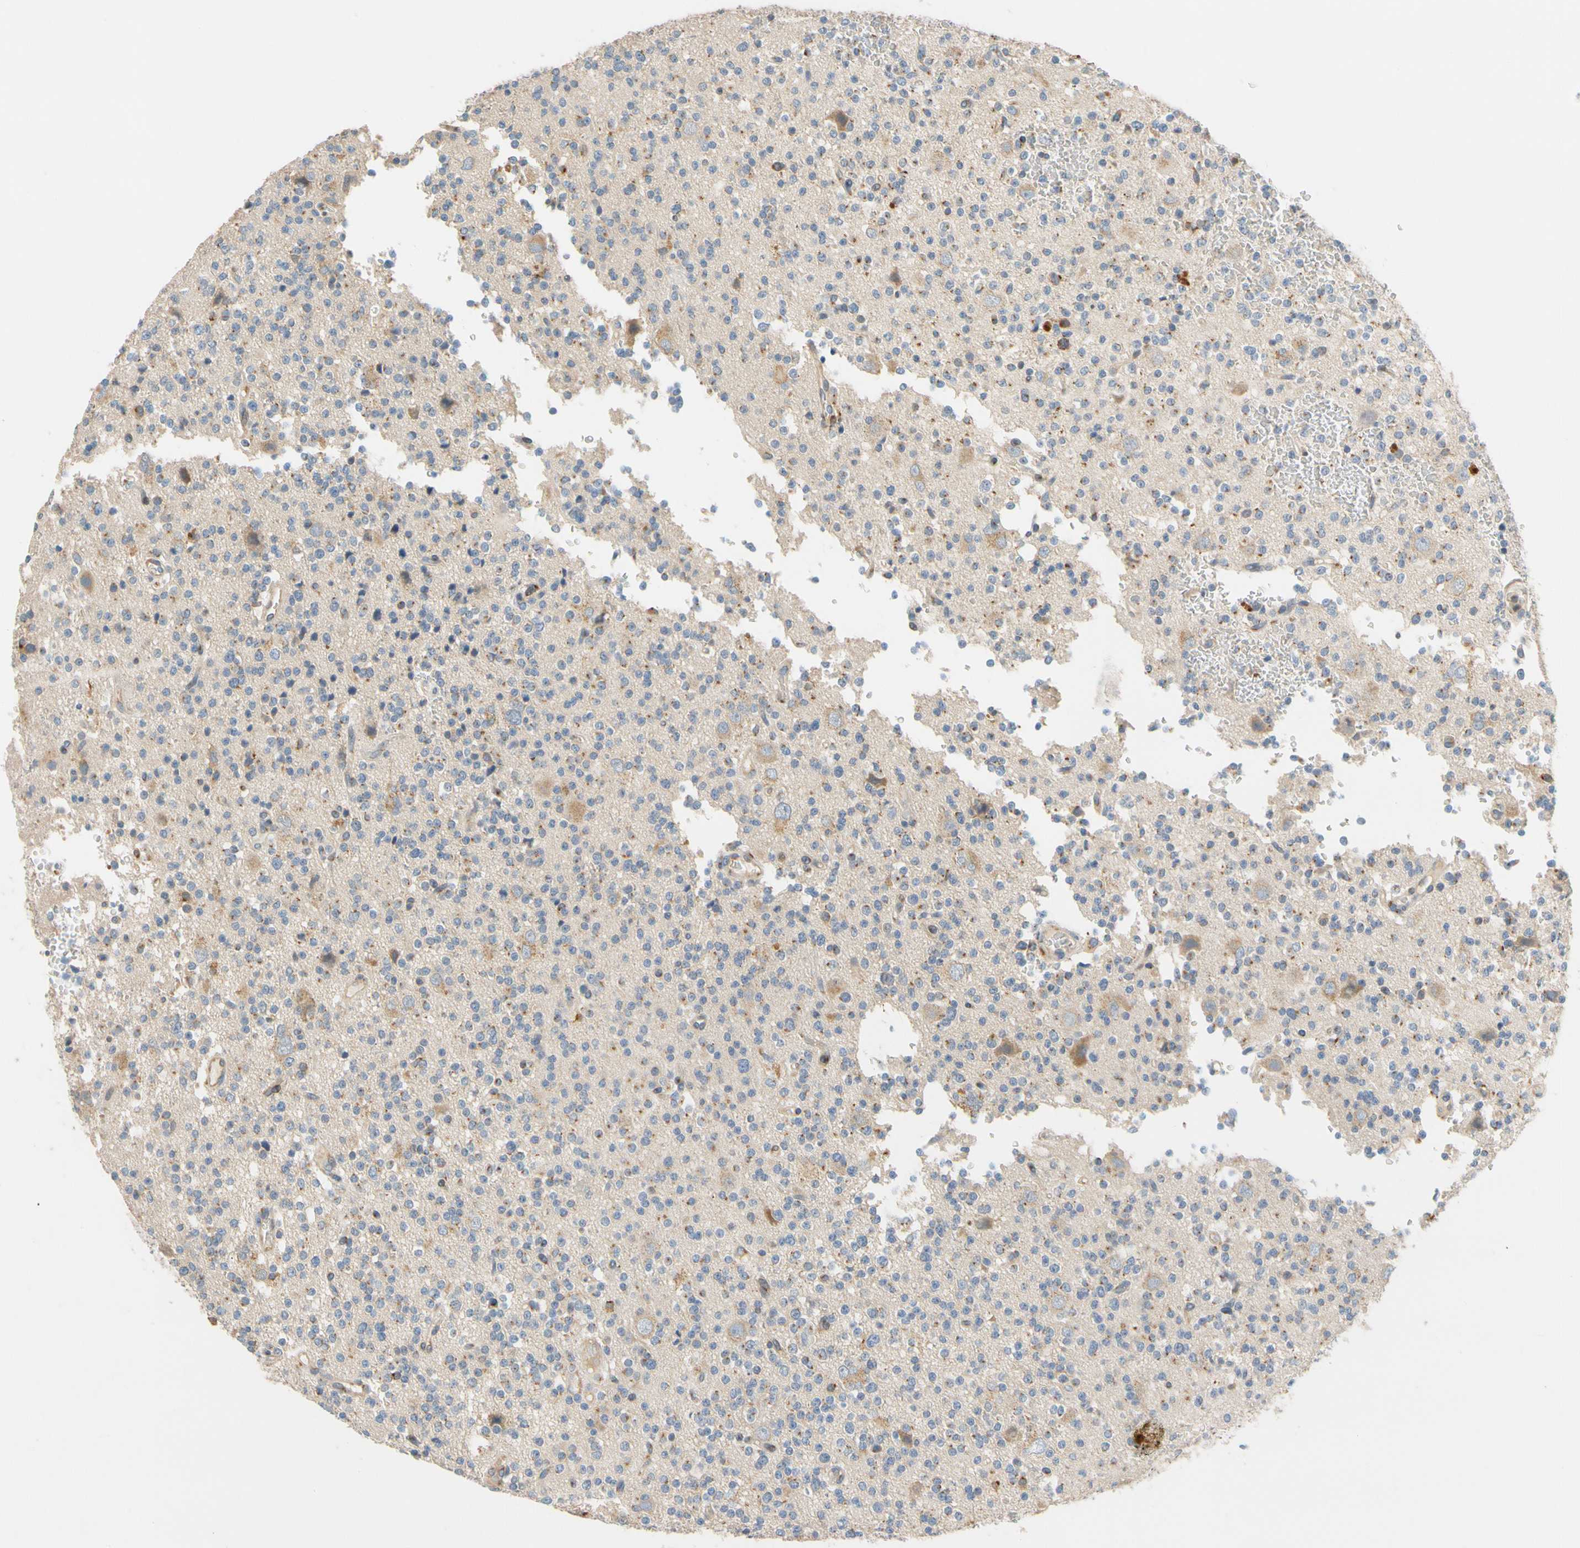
{"staining": {"intensity": "weak", "quantity": "<25%", "location": "cytoplasmic/membranous"}, "tissue": "glioma", "cell_type": "Tumor cells", "image_type": "cancer", "snomed": [{"axis": "morphology", "description": "Glioma, malignant, High grade"}, {"axis": "topography", "description": "Brain"}], "caption": "Glioma was stained to show a protein in brown. There is no significant positivity in tumor cells.", "gene": "GPSM2", "patient": {"sex": "male", "age": 47}}